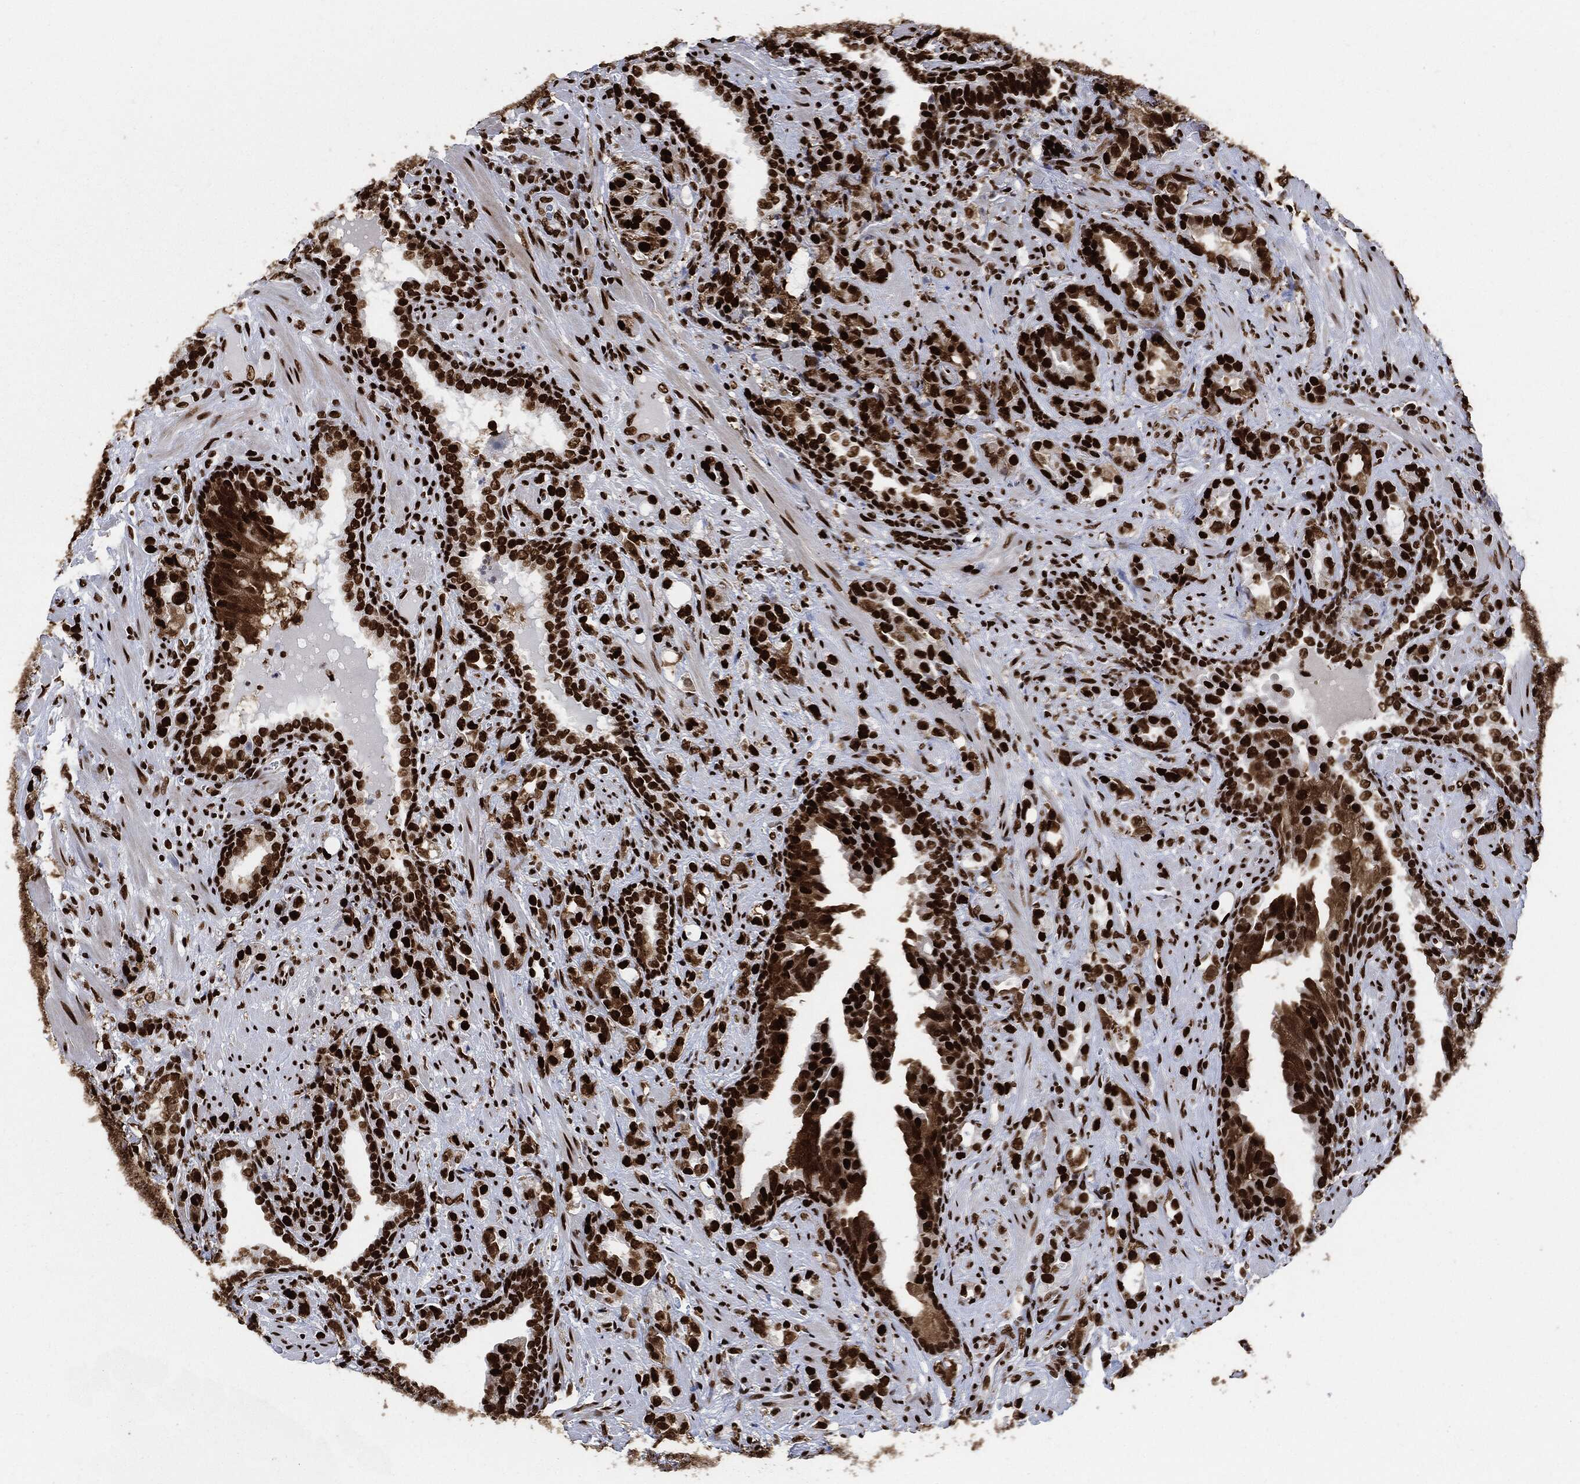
{"staining": {"intensity": "strong", "quantity": ">75%", "location": "nuclear"}, "tissue": "prostate cancer", "cell_type": "Tumor cells", "image_type": "cancer", "snomed": [{"axis": "morphology", "description": "Adenocarcinoma, NOS"}, {"axis": "topography", "description": "Prostate"}], "caption": "Immunohistochemistry (IHC) of adenocarcinoma (prostate) reveals high levels of strong nuclear positivity in approximately >75% of tumor cells.", "gene": "RECQL", "patient": {"sex": "male", "age": 57}}